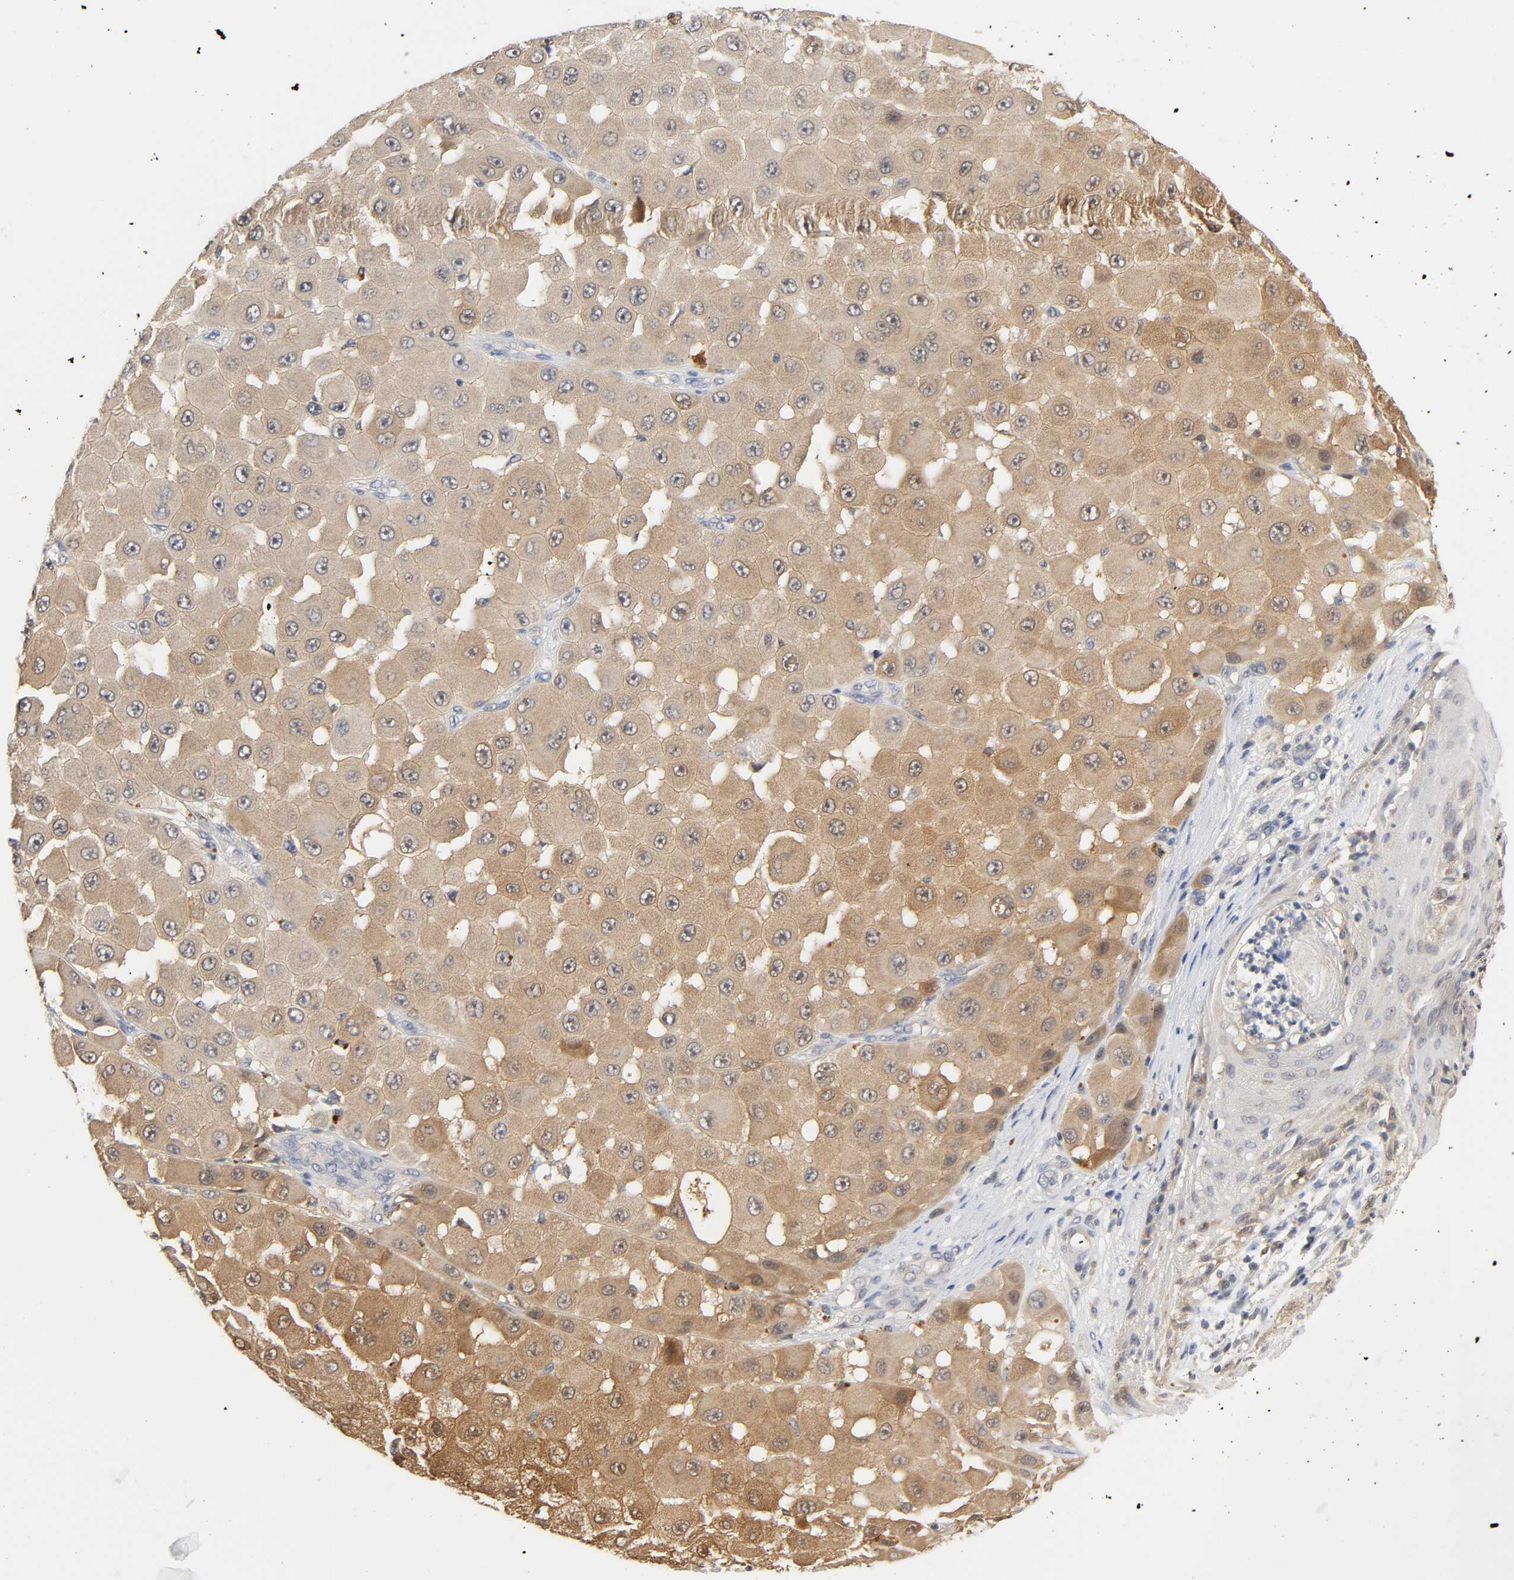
{"staining": {"intensity": "moderate", "quantity": ">75%", "location": "cytoplasmic/membranous"}, "tissue": "melanoma", "cell_type": "Tumor cells", "image_type": "cancer", "snomed": [{"axis": "morphology", "description": "Malignant melanoma, NOS"}, {"axis": "topography", "description": "Skin"}], "caption": "This photomicrograph reveals melanoma stained with immunohistochemistry (IHC) to label a protein in brown. The cytoplasmic/membranous of tumor cells show moderate positivity for the protein. Nuclei are counter-stained blue.", "gene": "MIF", "patient": {"sex": "female", "age": 81}}